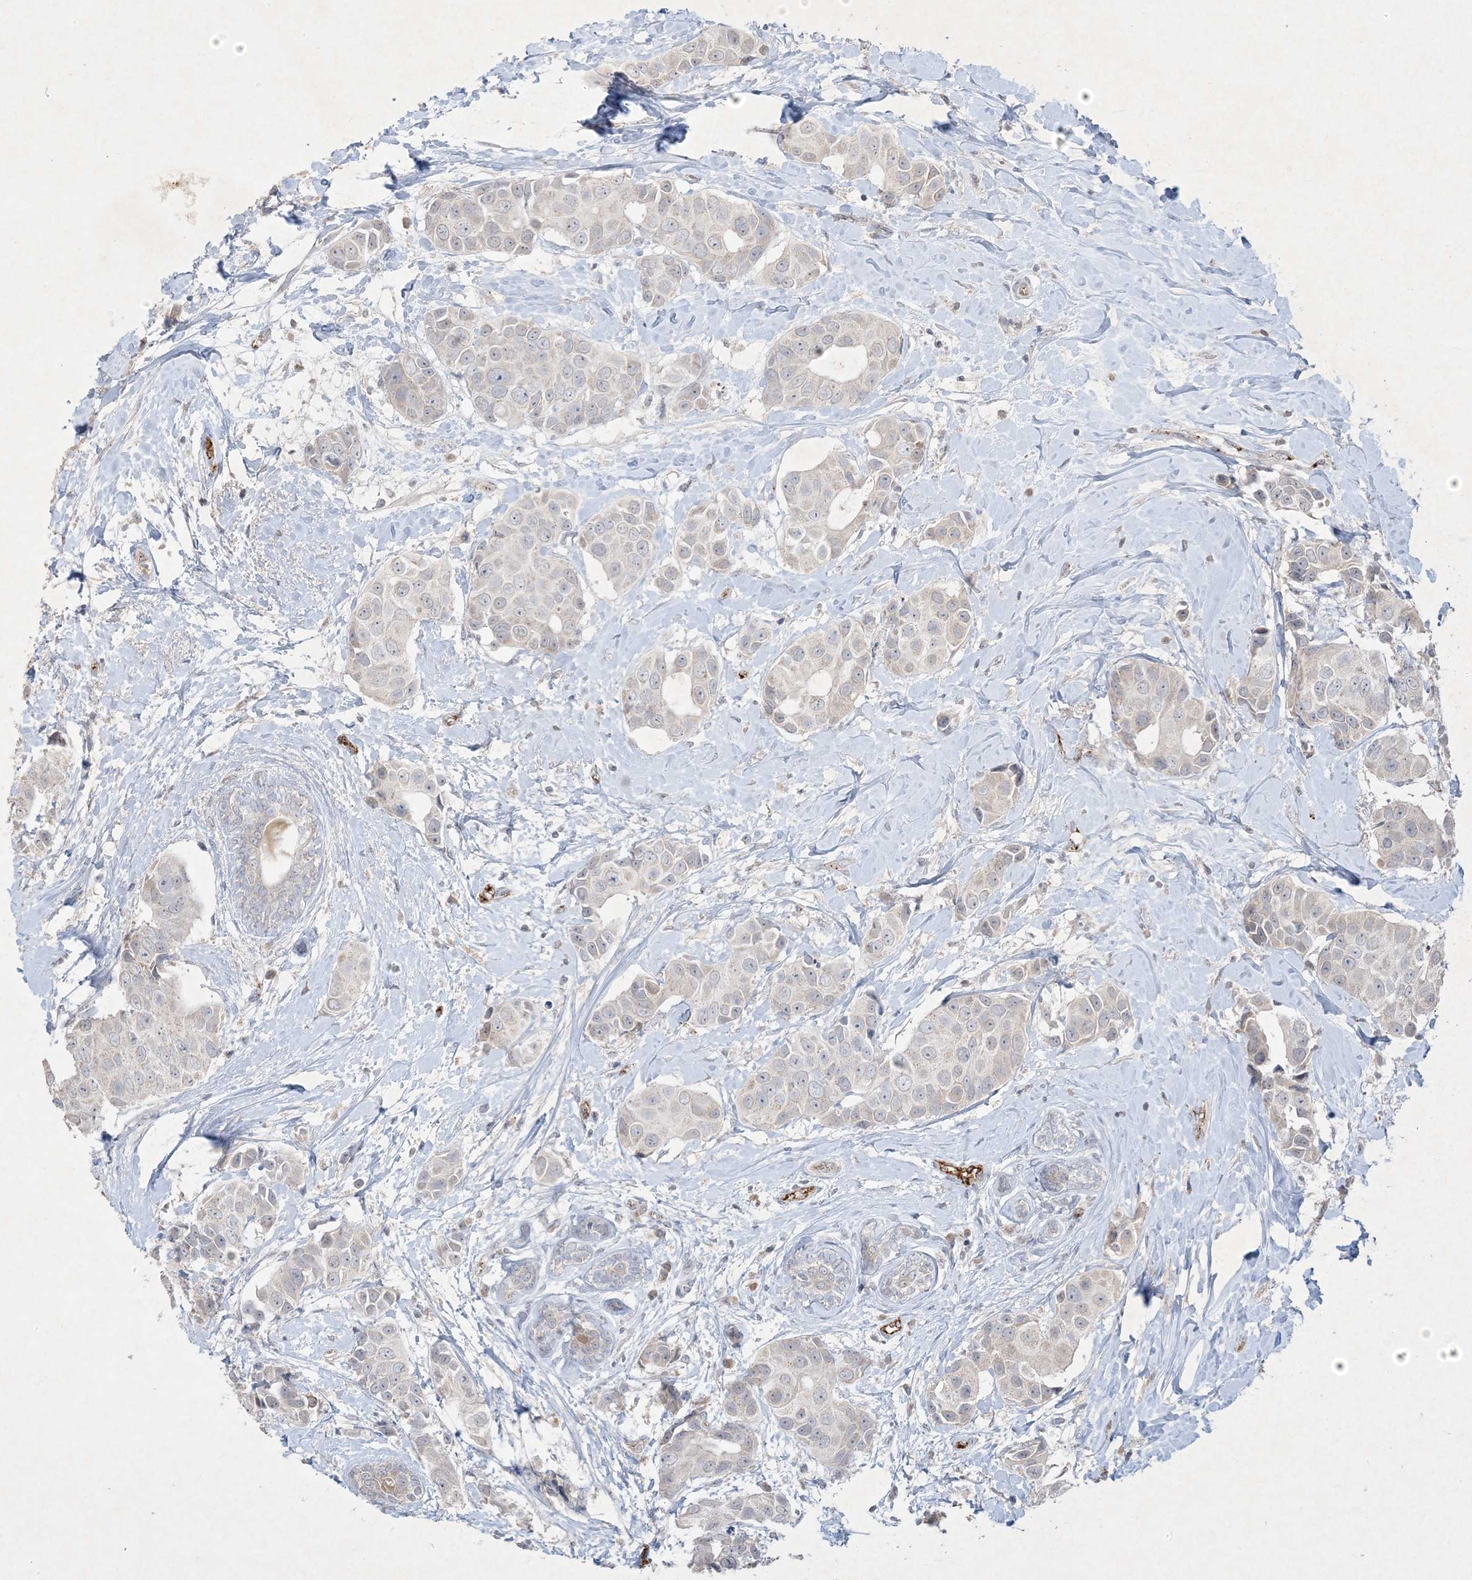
{"staining": {"intensity": "negative", "quantity": "none", "location": "none"}, "tissue": "breast cancer", "cell_type": "Tumor cells", "image_type": "cancer", "snomed": [{"axis": "morphology", "description": "Normal tissue, NOS"}, {"axis": "morphology", "description": "Duct carcinoma"}, {"axis": "topography", "description": "Breast"}], "caption": "DAB (3,3'-diaminobenzidine) immunohistochemical staining of breast infiltrating ductal carcinoma demonstrates no significant expression in tumor cells.", "gene": "PRSS36", "patient": {"sex": "female", "age": 39}}